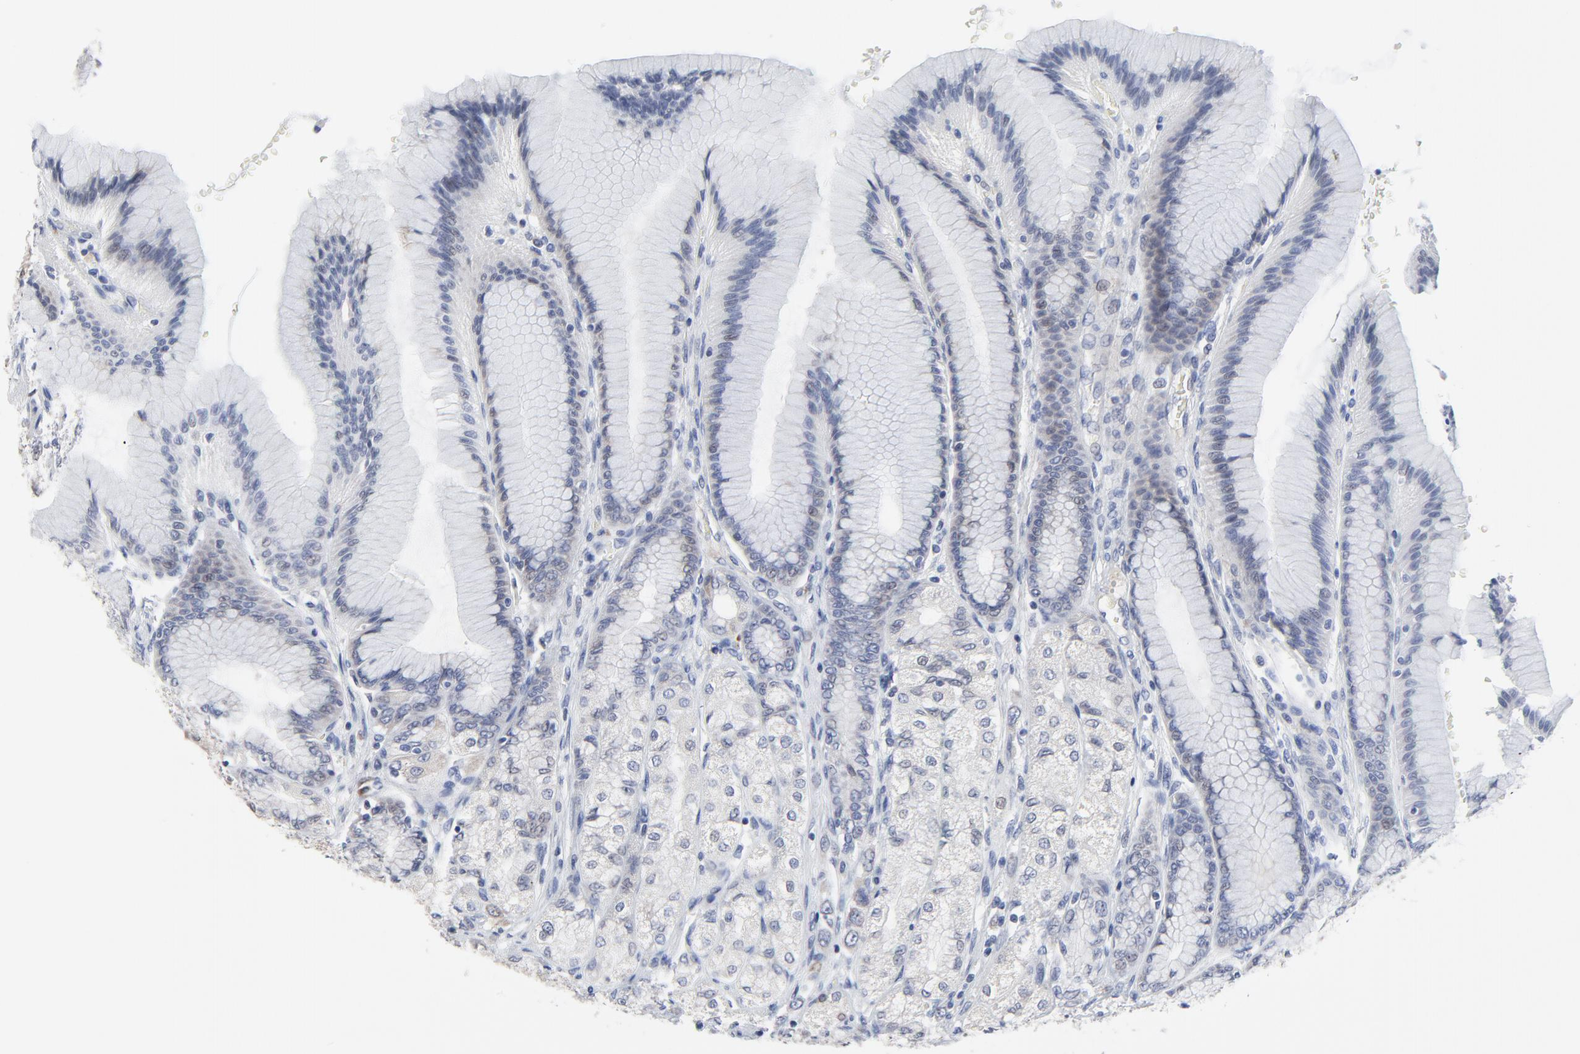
{"staining": {"intensity": "negative", "quantity": "none", "location": "none"}, "tissue": "stomach", "cell_type": "Glandular cells", "image_type": "normal", "snomed": [{"axis": "morphology", "description": "Normal tissue, NOS"}, {"axis": "morphology", "description": "Adenocarcinoma, NOS"}, {"axis": "topography", "description": "Stomach"}, {"axis": "topography", "description": "Stomach, lower"}], "caption": "This is a histopathology image of immunohistochemistry staining of unremarkable stomach, which shows no positivity in glandular cells. Brightfield microscopy of IHC stained with DAB (brown) and hematoxylin (blue), captured at high magnification.", "gene": "NLGN3", "patient": {"sex": "female", "age": 65}}